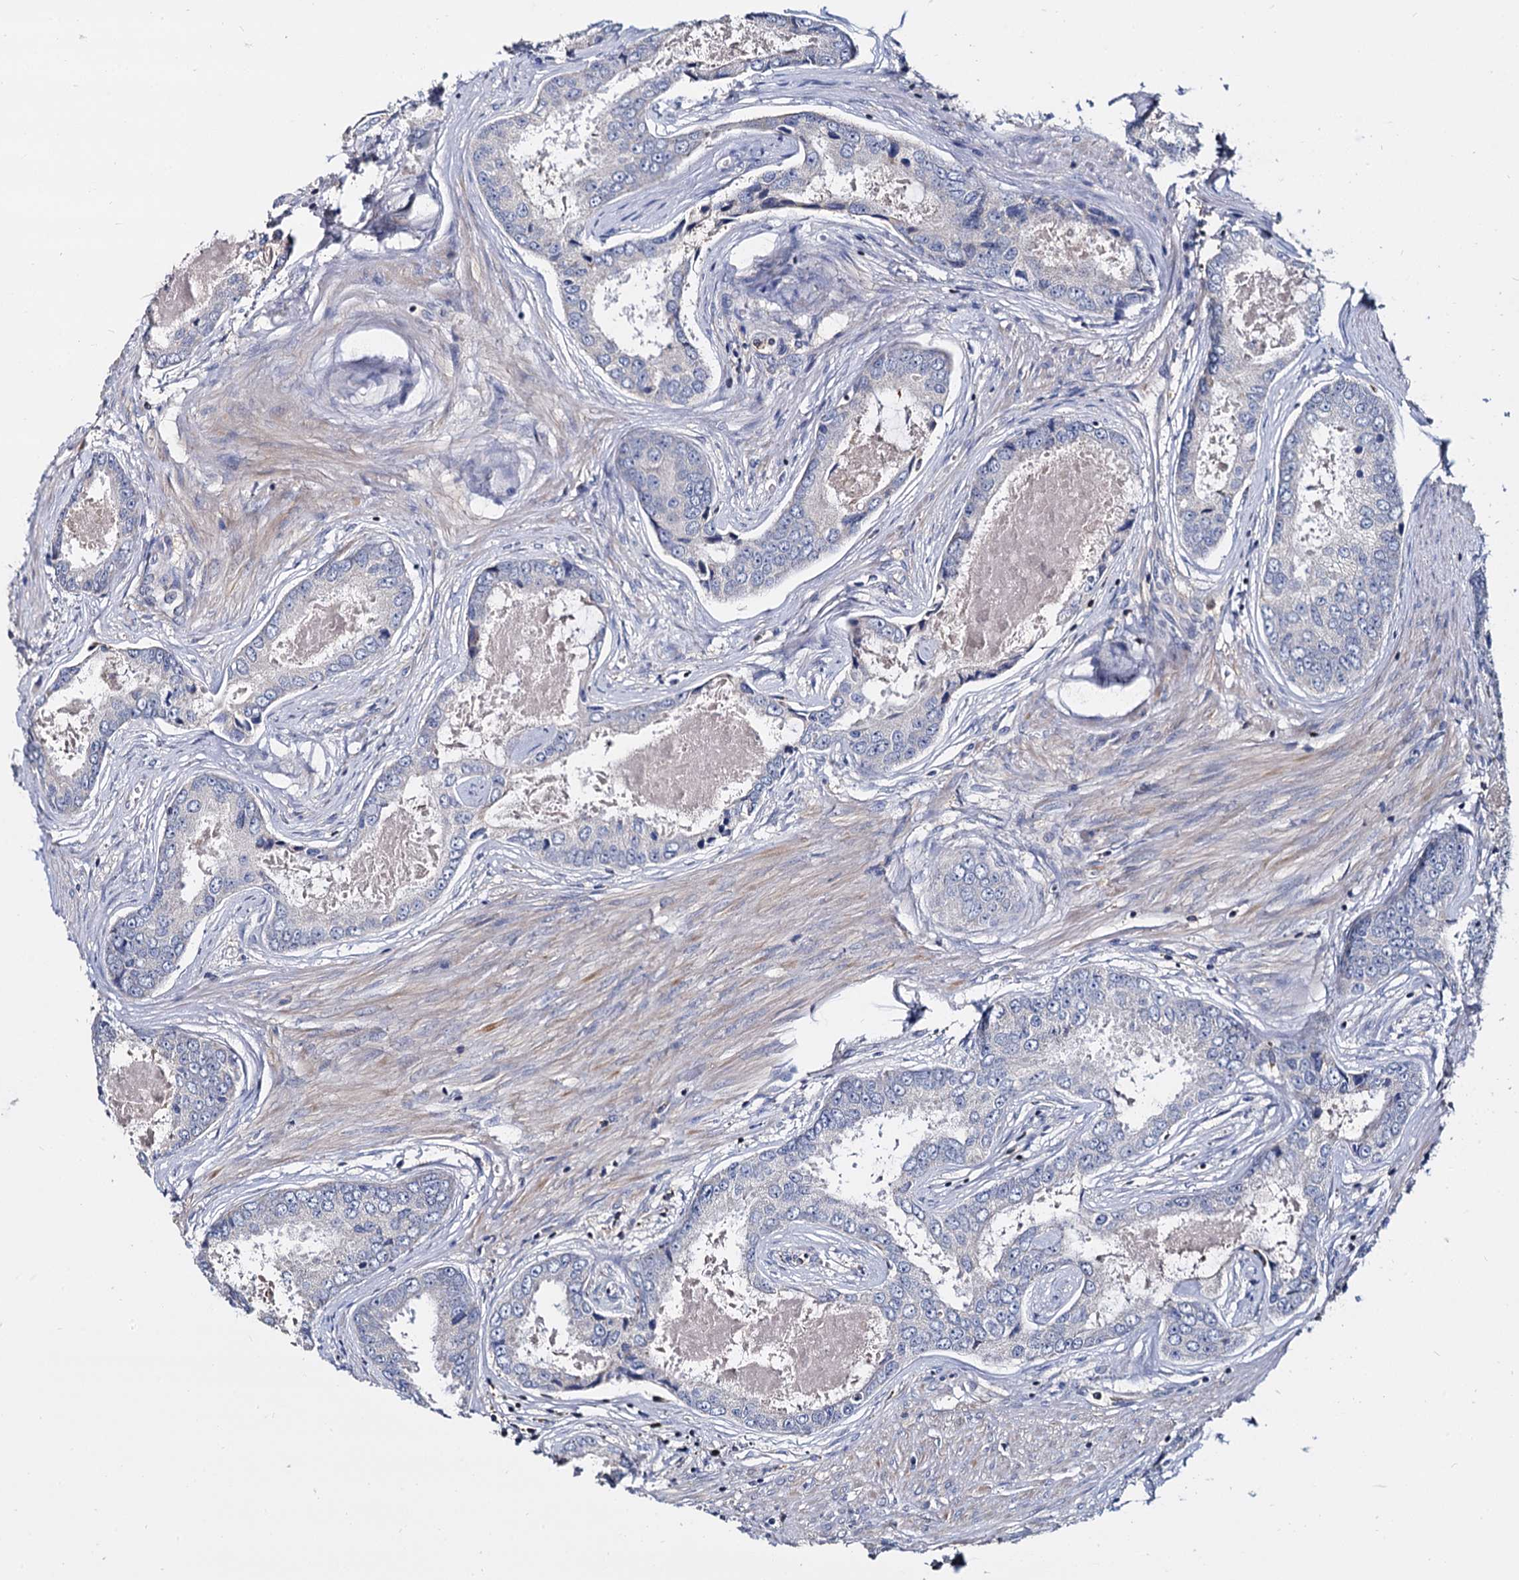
{"staining": {"intensity": "negative", "quantity": "none", "location": "none"}, "tissue": "prostate cancer", "cell_type": "Tumor cells", "image_type": "cancer", "snomed": [{"axis": "morphology", "description": "Adenocarcinoma, Low grade"}, {"axis": "topography", "description": "Prostate"}], "caption": "This is a image of immunohistochemistry (IHC) staining of prostate low-grade adenocarcinoma, which shows no staining in tumor cells.", "gene": "ANKRD13A", "patient": {"sex": "male", "age": 68}}